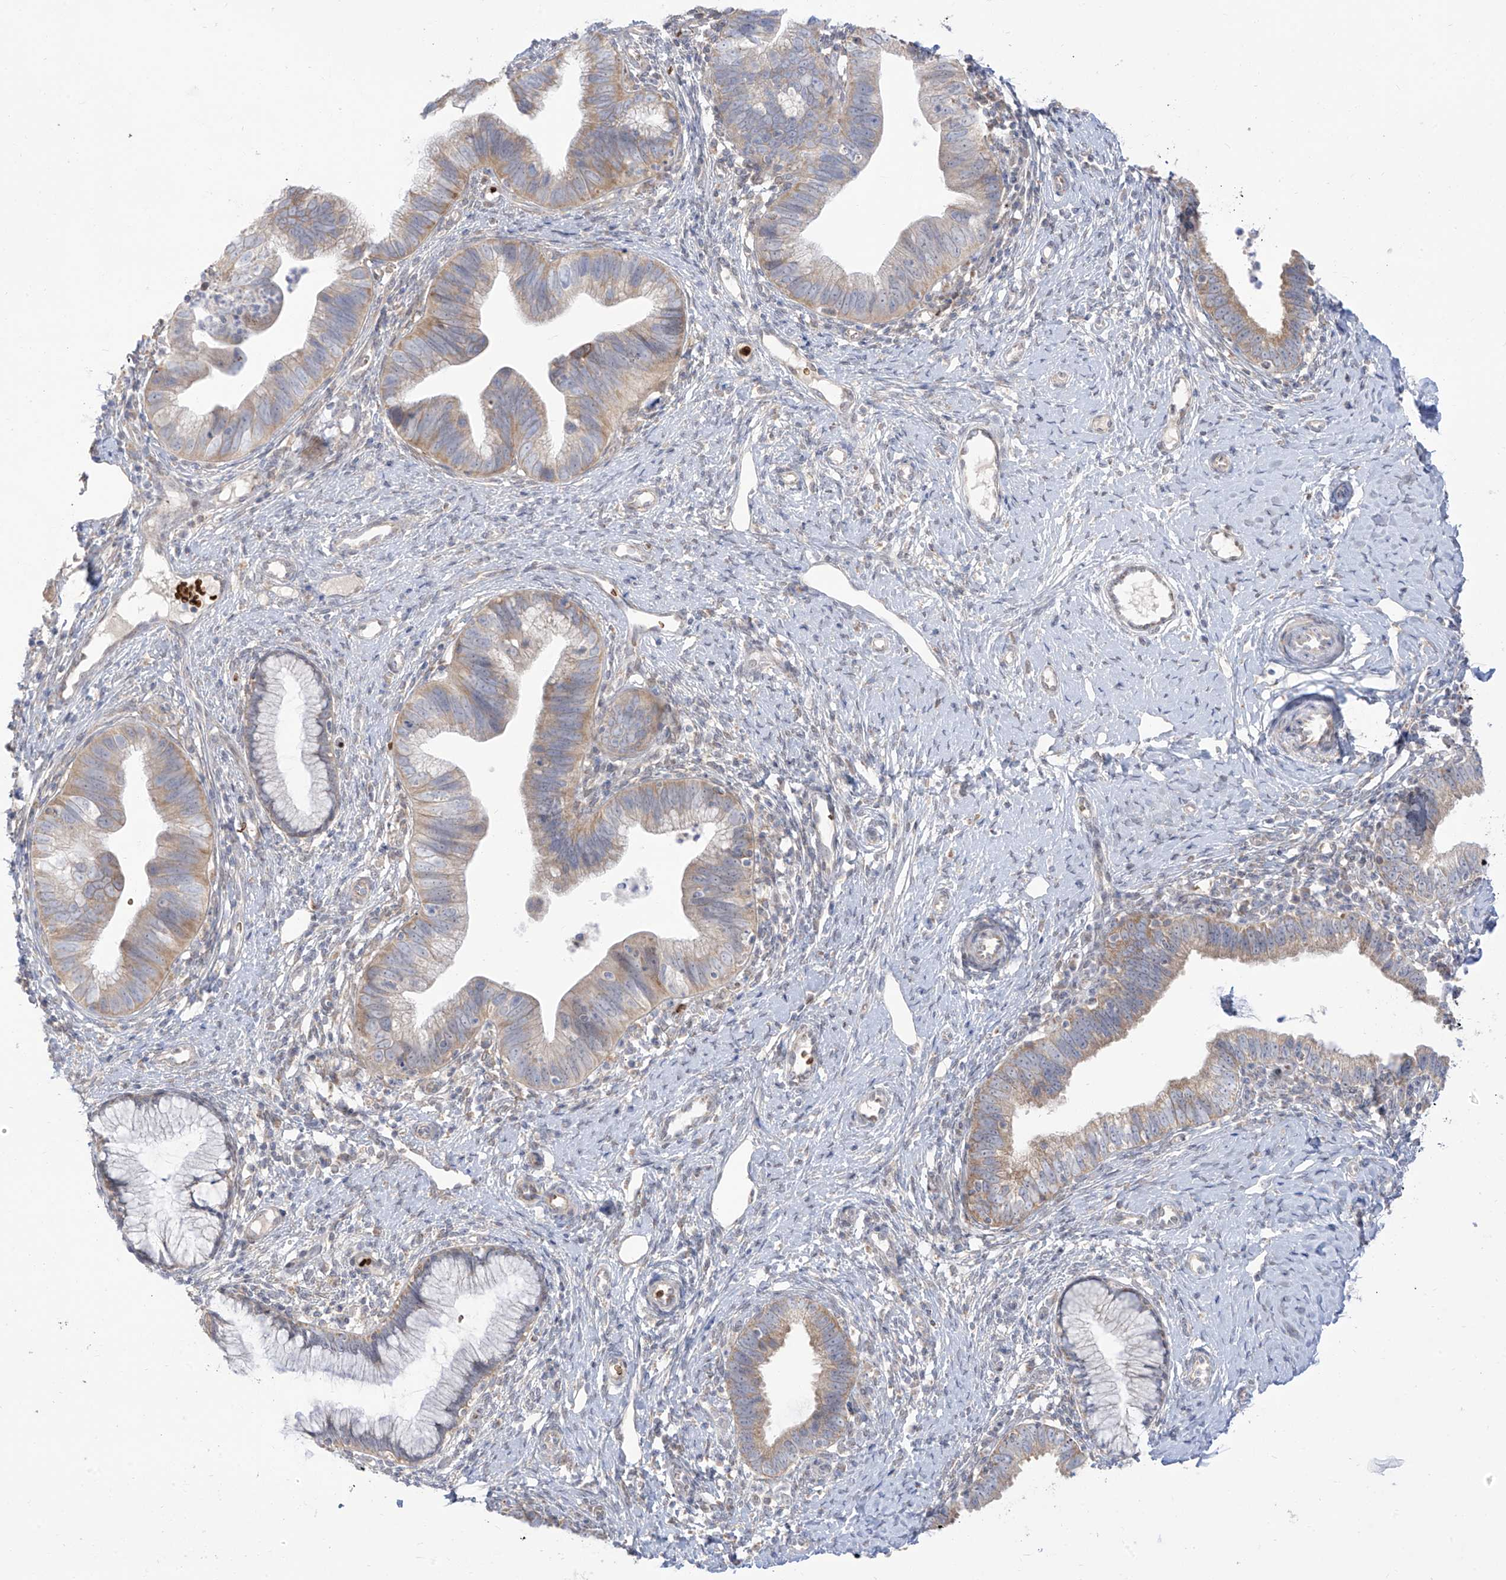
{"staining": {"intensity": "weak", "quantity": "25%-75%", "location": "cytoplasmic/membranous"}, "tissue": "cervical cancer", "cell_type": "Tumor cells", "image_type": "cancer", "snomed": [{"axis": "morphology", "description": "Adenocarcinoma, NOS"}, {"axis": "topography", "description": "Cervix"}], "caption": "Immunohistochemistry micrograph of neoplastic tissue: human cervical cancer stained using immunohistochemistry shows low levels of weak protein expression localized specifically in the cytoplasmic/membranous of tumor cells, appearing as a cytoplasmic/membranous brown color.", "gene": "ARHGEF40", "patient": {"sex": "female", "age": 36}}